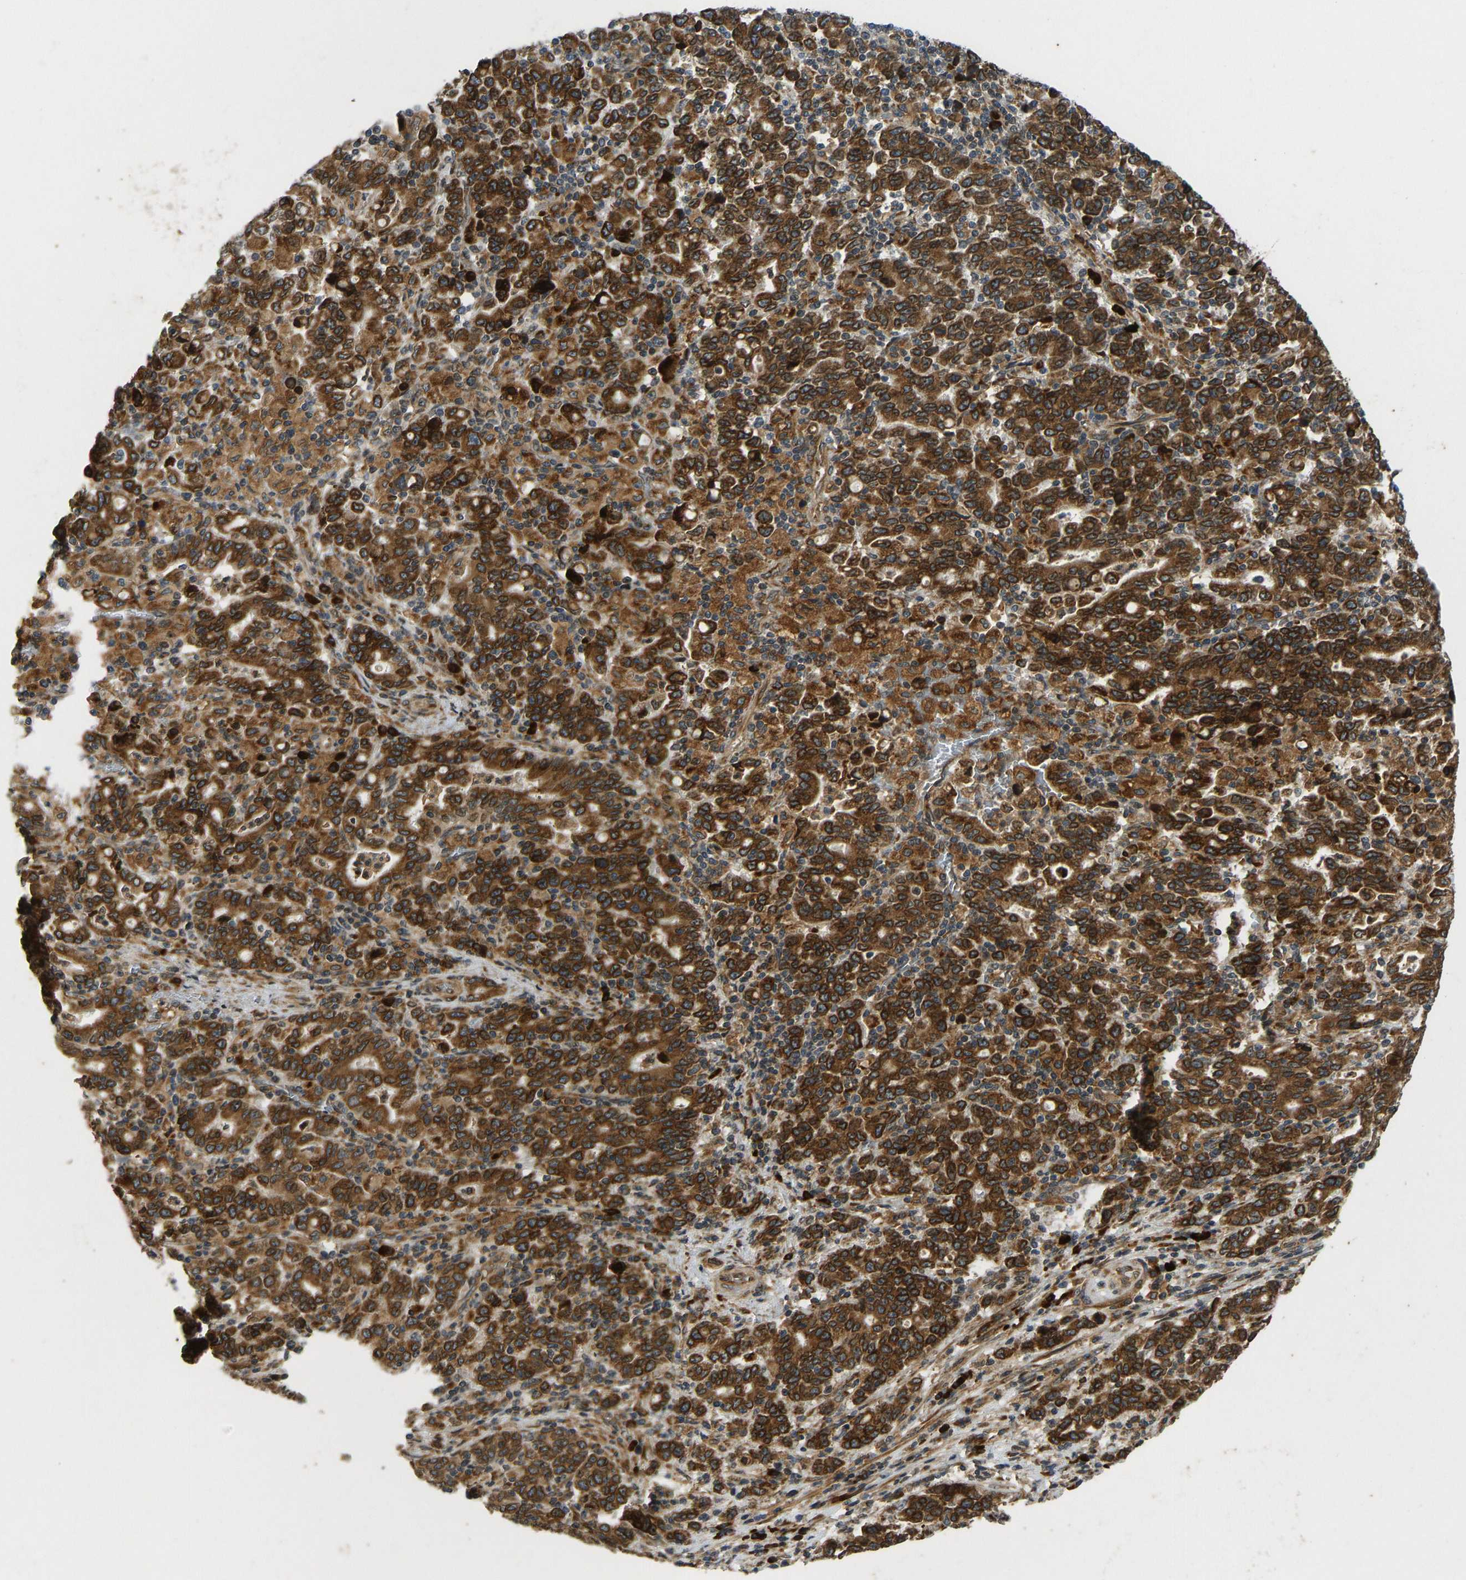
{"staining": {"intensity": "strong", "quantity": ">75%", "location": "cytoplasmic/membranous"}, "tissue": "stomach cancer", "cell_type": "Tumor cells", "image_type": "cancer", "snomed": [{"axis": "morphology", "description": "Adenocarcinoma, NOS"}, {"axis": "topography", "description": "Stomach, upper"}], "caption": "Immunohistochemical staining of stomach adenocarcinoma reveals strong cytoplasmic/membranous protein positivity in about >75% of tumor cells. (brown staining indicates protein expression, while blue staining denotes nuclei).", "gene": "RPN2", "patient": {"sex": "male", "age": 69}}